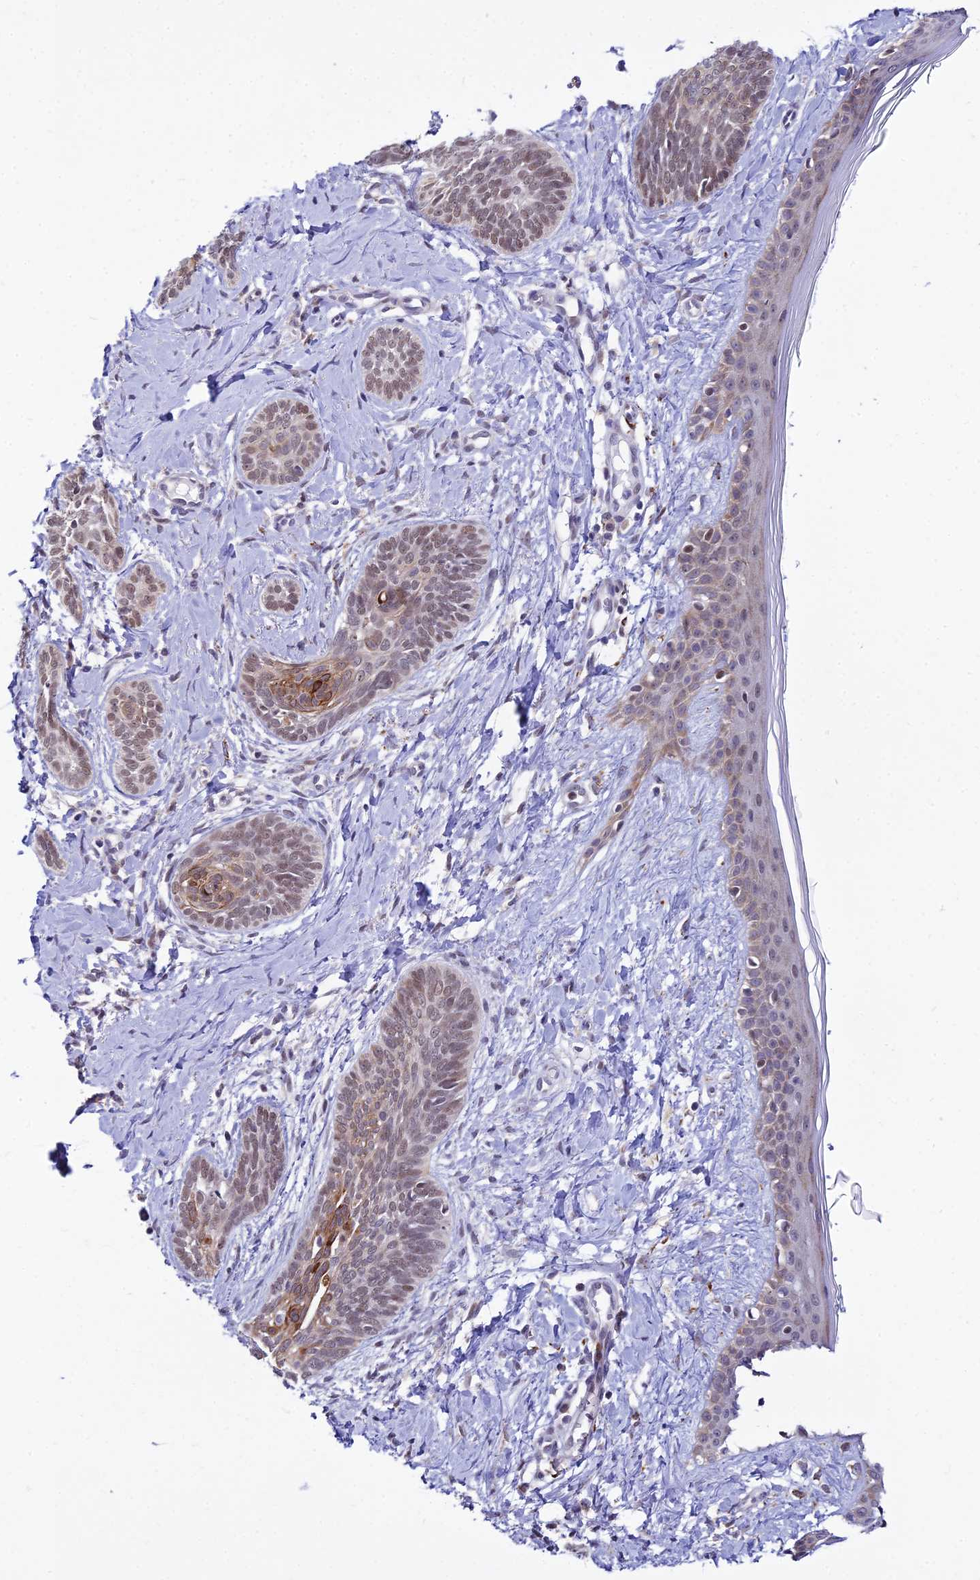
{"staining": {"intensity": "moderate", "quantity": "25%-75%", "location": "cytoplasmic/membranous,nuclear"}, "tissue": "skin cancer", "cell_type": "Tumor cells", "image_type": "cancer", "snomed": [{"axis": "morphology", "description": "Basal cell carcinoma"}, {"axis": "topography", "description": "Skin"}], "caption": "Immunohistochemistry (DAB) staining of human basal cell carcinoma (skin) exhibits moderate cytoplasmic/membranous and nuclear protein staining in approximately 25%-75% of tumor cells.", "gene": "C6orf163", "patient": {"sex": "female", "age": 81}}